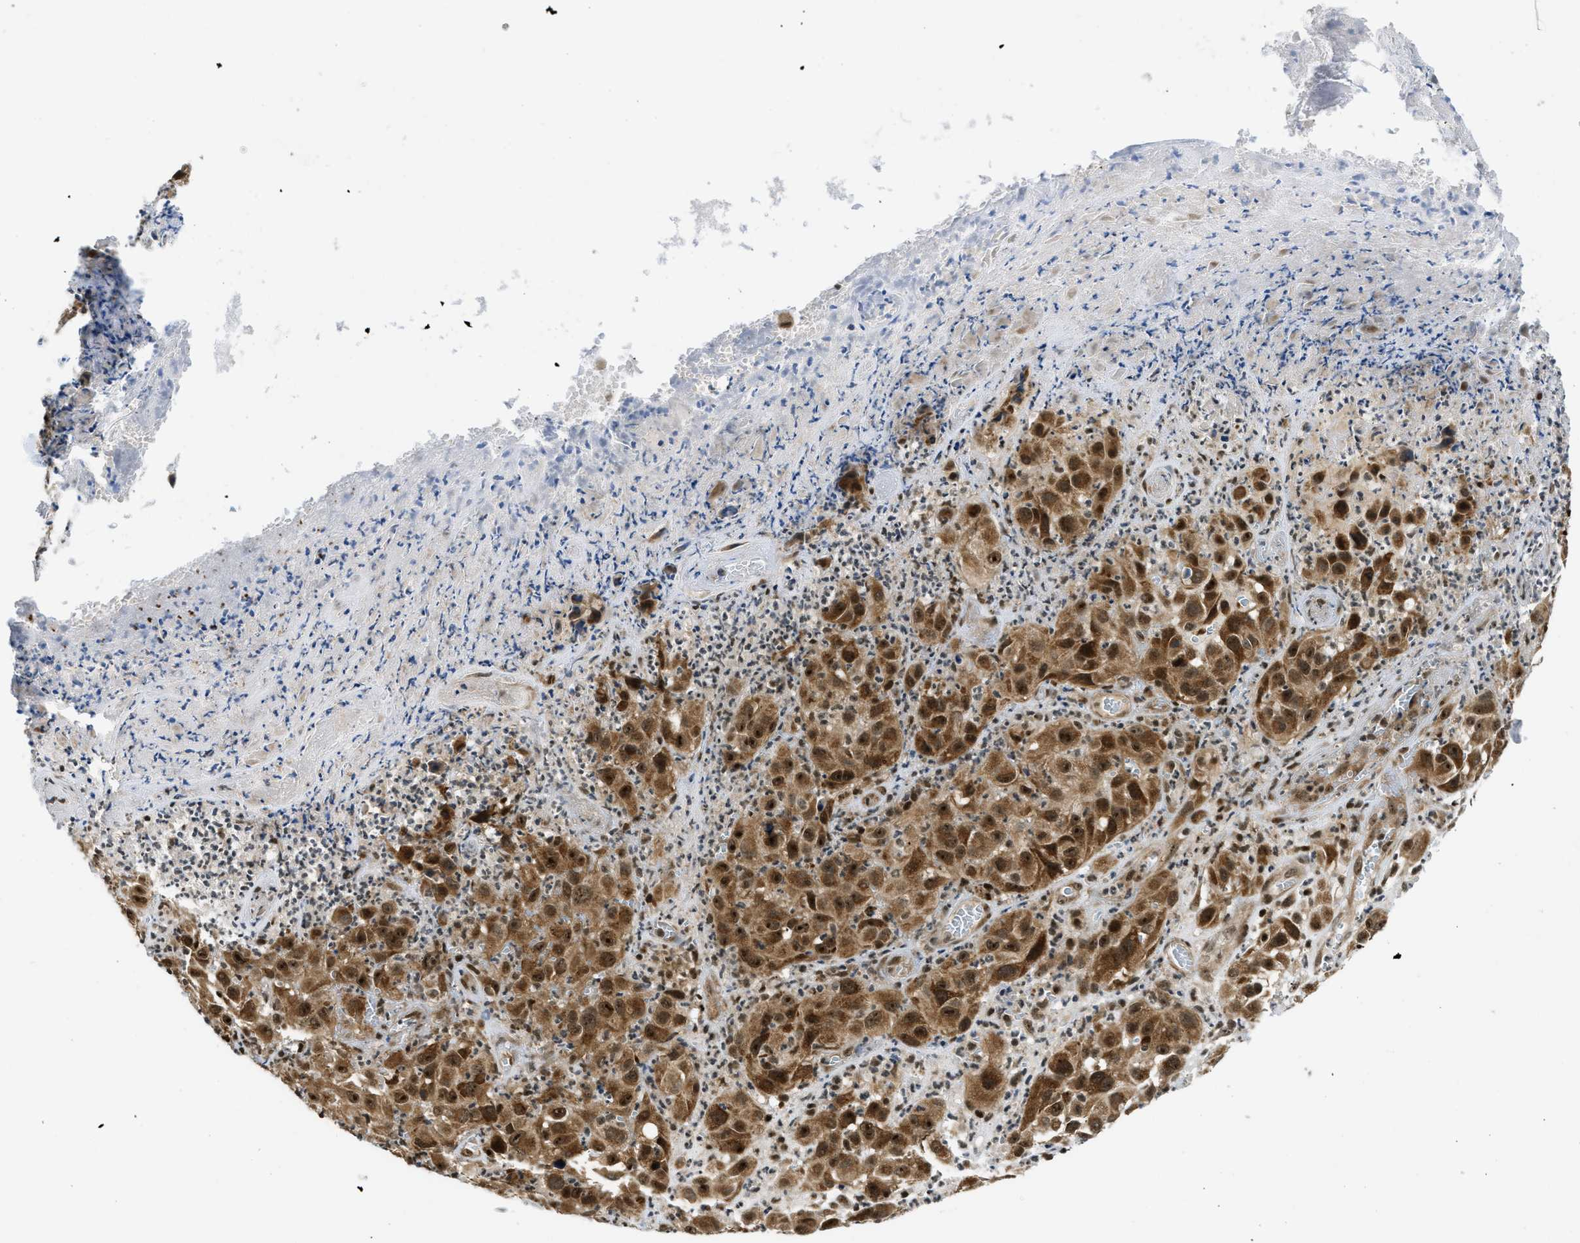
{"staining": {"intensity": "moderate", "quantity": ">75%", "location": "cytoplasmic/membranous,nuclear"}, "tissue": "melanoma", "cell_type": "Tumor cells", "image_type": "cancer", "snomed": [{"axis": "morphology", "description": "Malignant melanoma, NOS"}, {"axis": "topography", "description": "Skin"}], "caption": "The photomicrograph demonstrates staining of malignant melanoma, revealing moderate cytoplasmic/membranous and nuclear protein staining (brown color) within tumor cells.", "gene": "TACC1", "patient": {"sex": "female", "age": 21}}